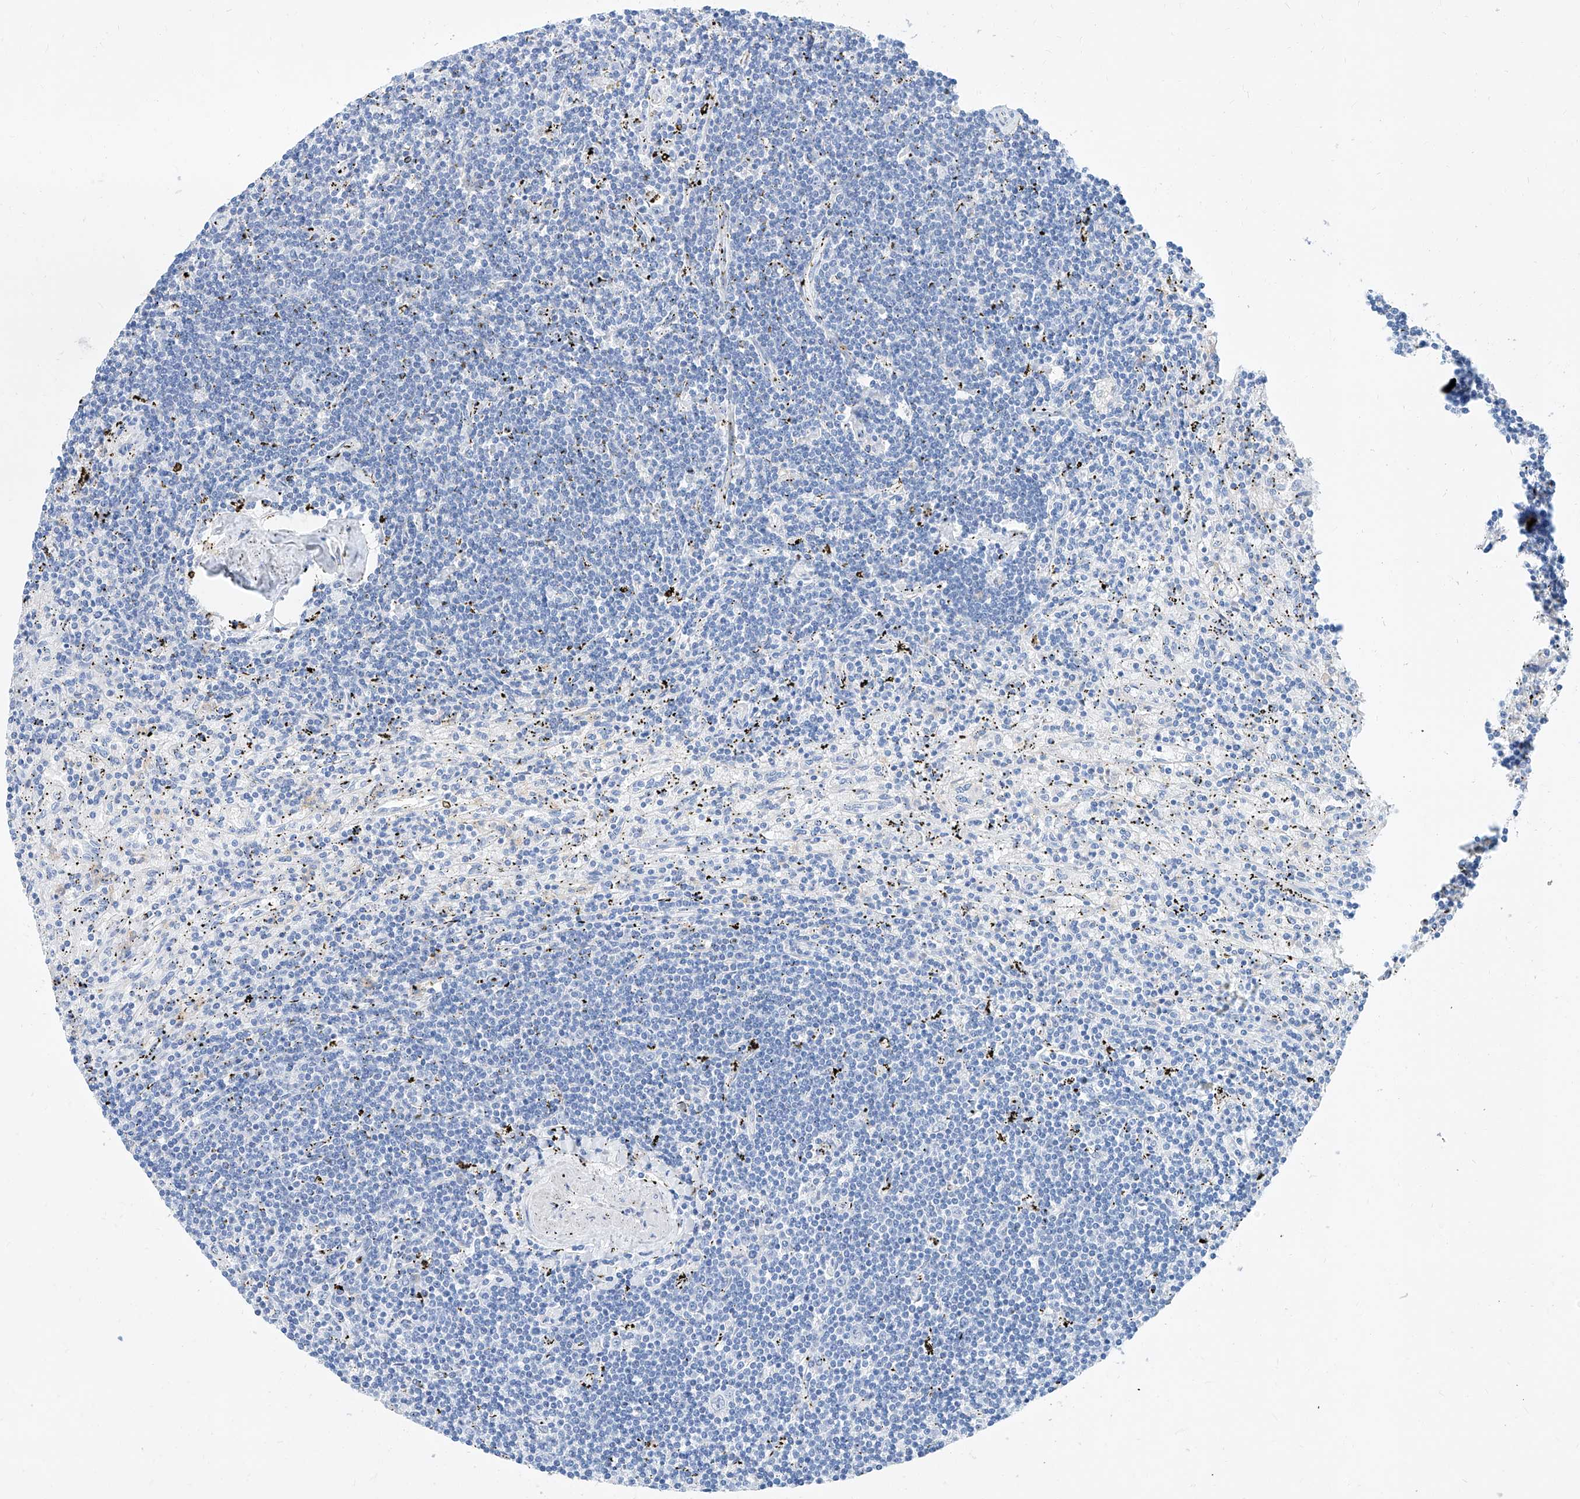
{"staining": {"intensity": "negative", "quantity": "none", "location": "none"}, "tissue": "lymphoma", "cell_type": "Tumor cells", "image_type": "cancer", "snomed": [{"axis": "morphology", "description": "Malignant lymphoma, non-Hodgkin's type, Low grade"}, {"axis": "topography", "description": "Spleen"}], "caption": "Tumor cells are negative for brown protein staining in malignant lymphoma, non-Hodgkin's type (low-grade). Brightfield microscopy of IHC stained with DAB (3,3'-diaminobenzidine) (brown) and hematoxylin (blue), captured at high magnification.", "gene": "SLC25A29", "patient": {"sex": "male", "age": 76}}